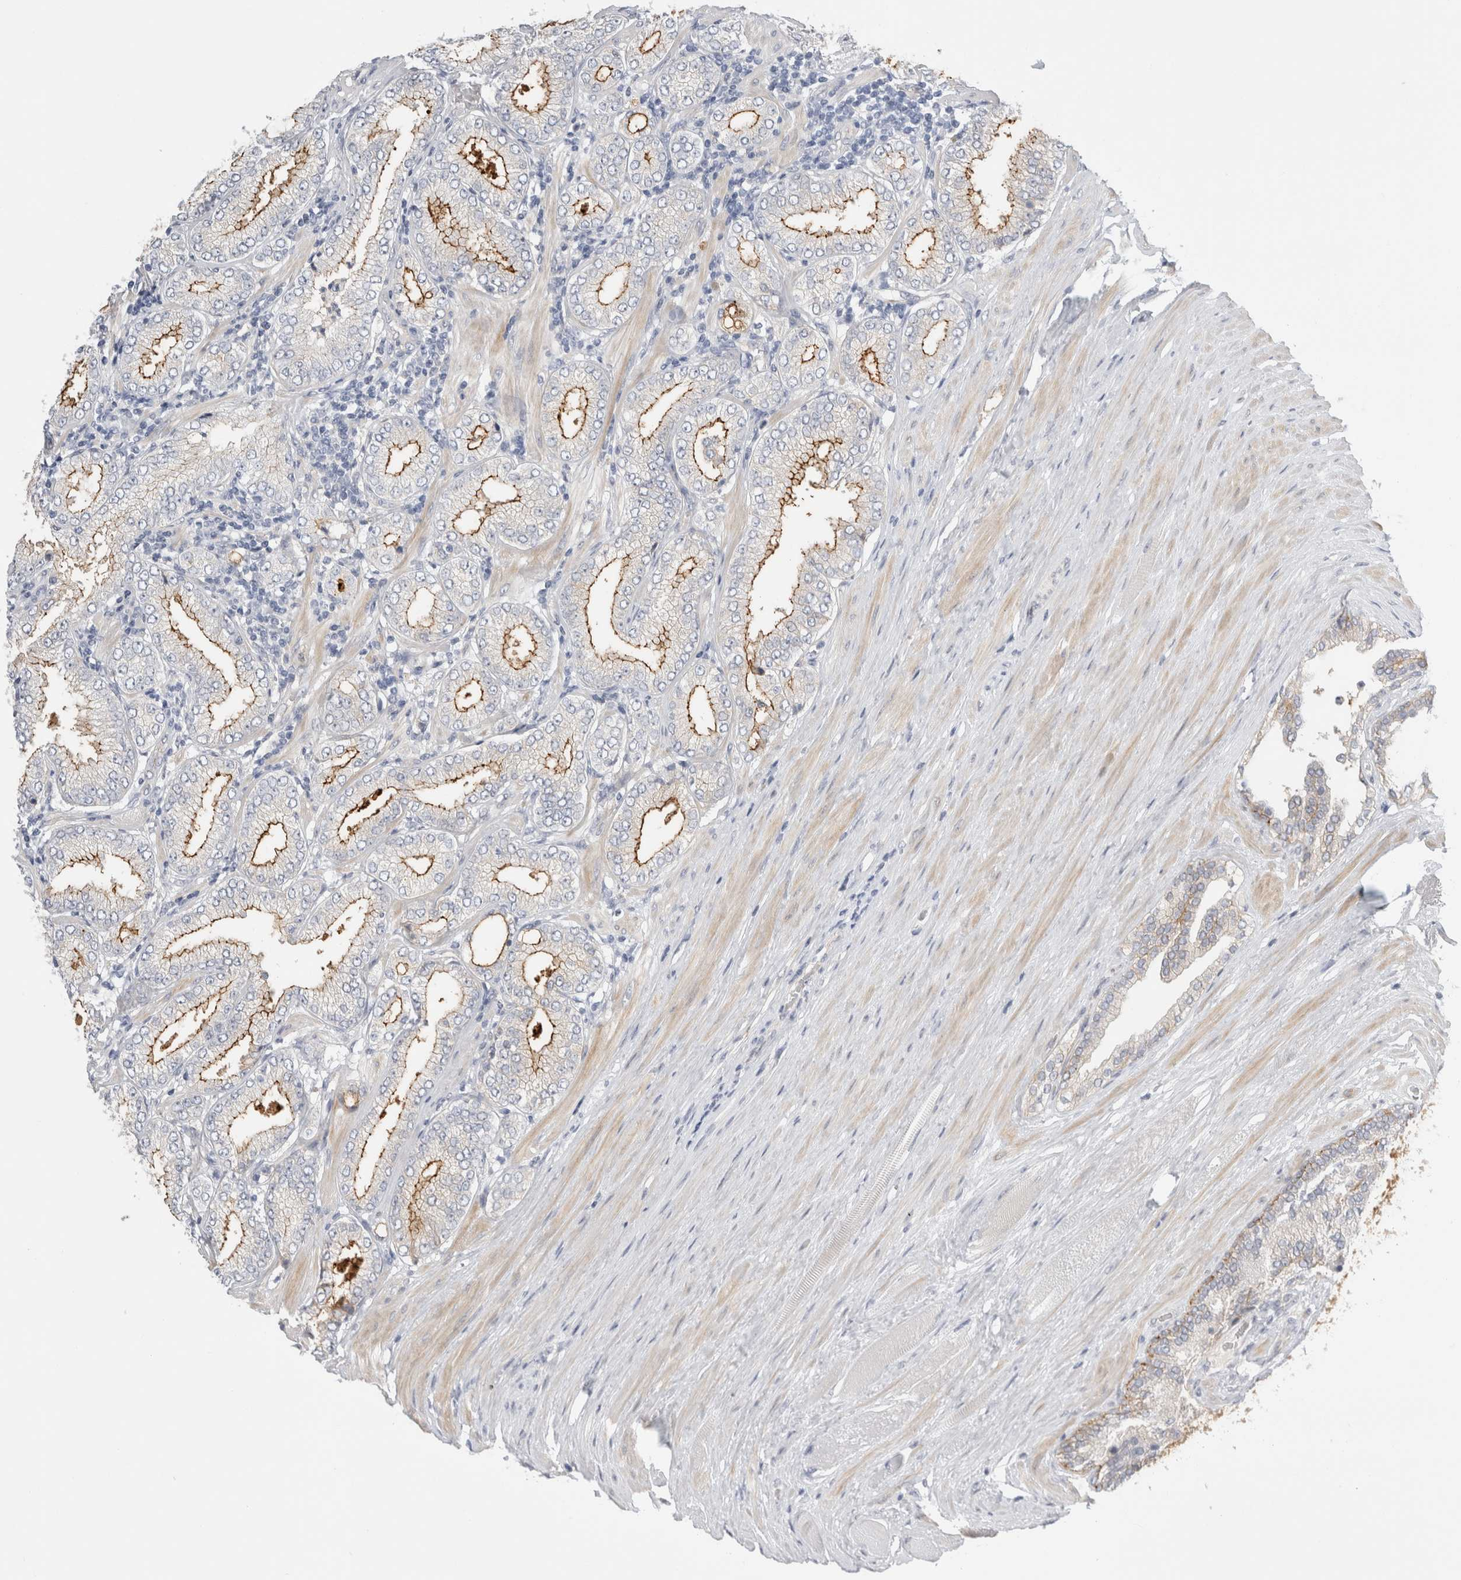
{"staining": {"intensity": "moderate", "quantity": "25%-75%", "location": "cytoplasmic/membranous"}, "tissue": "prostate cancer", "cell_type": "Tumor cells", "image_type": "cancer", "snomed": [{"axis": "morphology", "description": "Adenocarcinoma, Low grade"}, {"axis": "topography", "description": "Prostate"}], "caption": "Prostate adenocarcinoma (low-grade) stained with immunohistochemistry (IHC) exhibits moderate cytoplasmic/membranous expression in about 25%-75% of tumor cells. (DAB (3,3'-diaminobenzidine) IHC, brown staining for protein, blue staining for nuclei).", "gene": "VANGL1", "patient": {"sex": "male", "age": 62}}